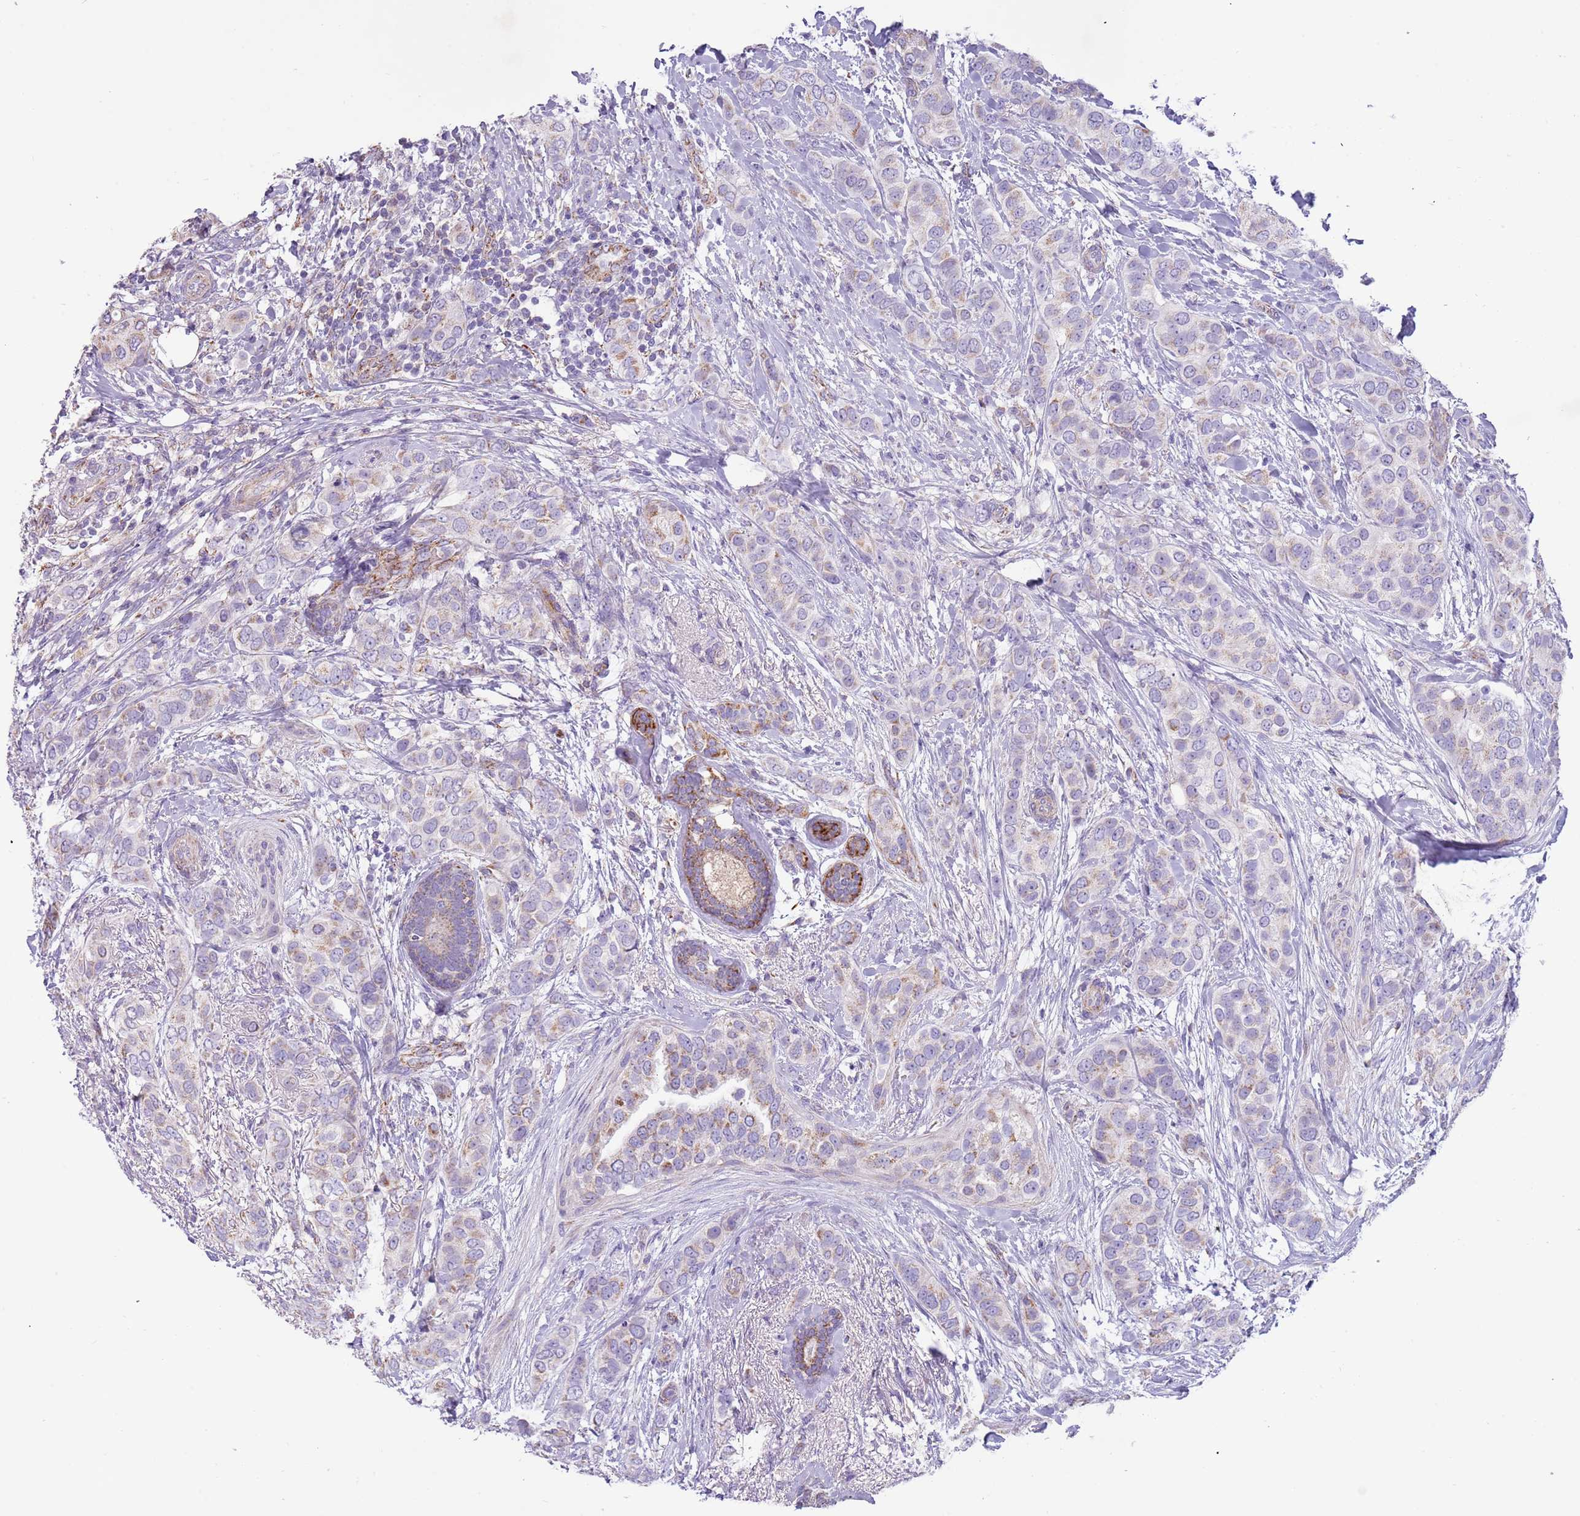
{"staining": {"intensity": "weak", "quantity": "25%-75%", "location": "cytoplasmic/membranous"}, "tissue": "breast cancer", "cell_type": "Tumor cells", "image_type": "cancer", "snomed": [{"axis": "morphology", "description": "Lobular carcinoma"}, {"axis": "topography", "description": "Breast"}], "caption": "Brown immunohistochemical staining in breast lobular carcinoma demonstrates weak cytoplasmic/membranous positivity in about 25%-75% of tumor cells. (Brightfield microscopy of DAB IHC at high magnification).", "gene": "RNF222", "patient": {"sex": "female", "age": 51}}